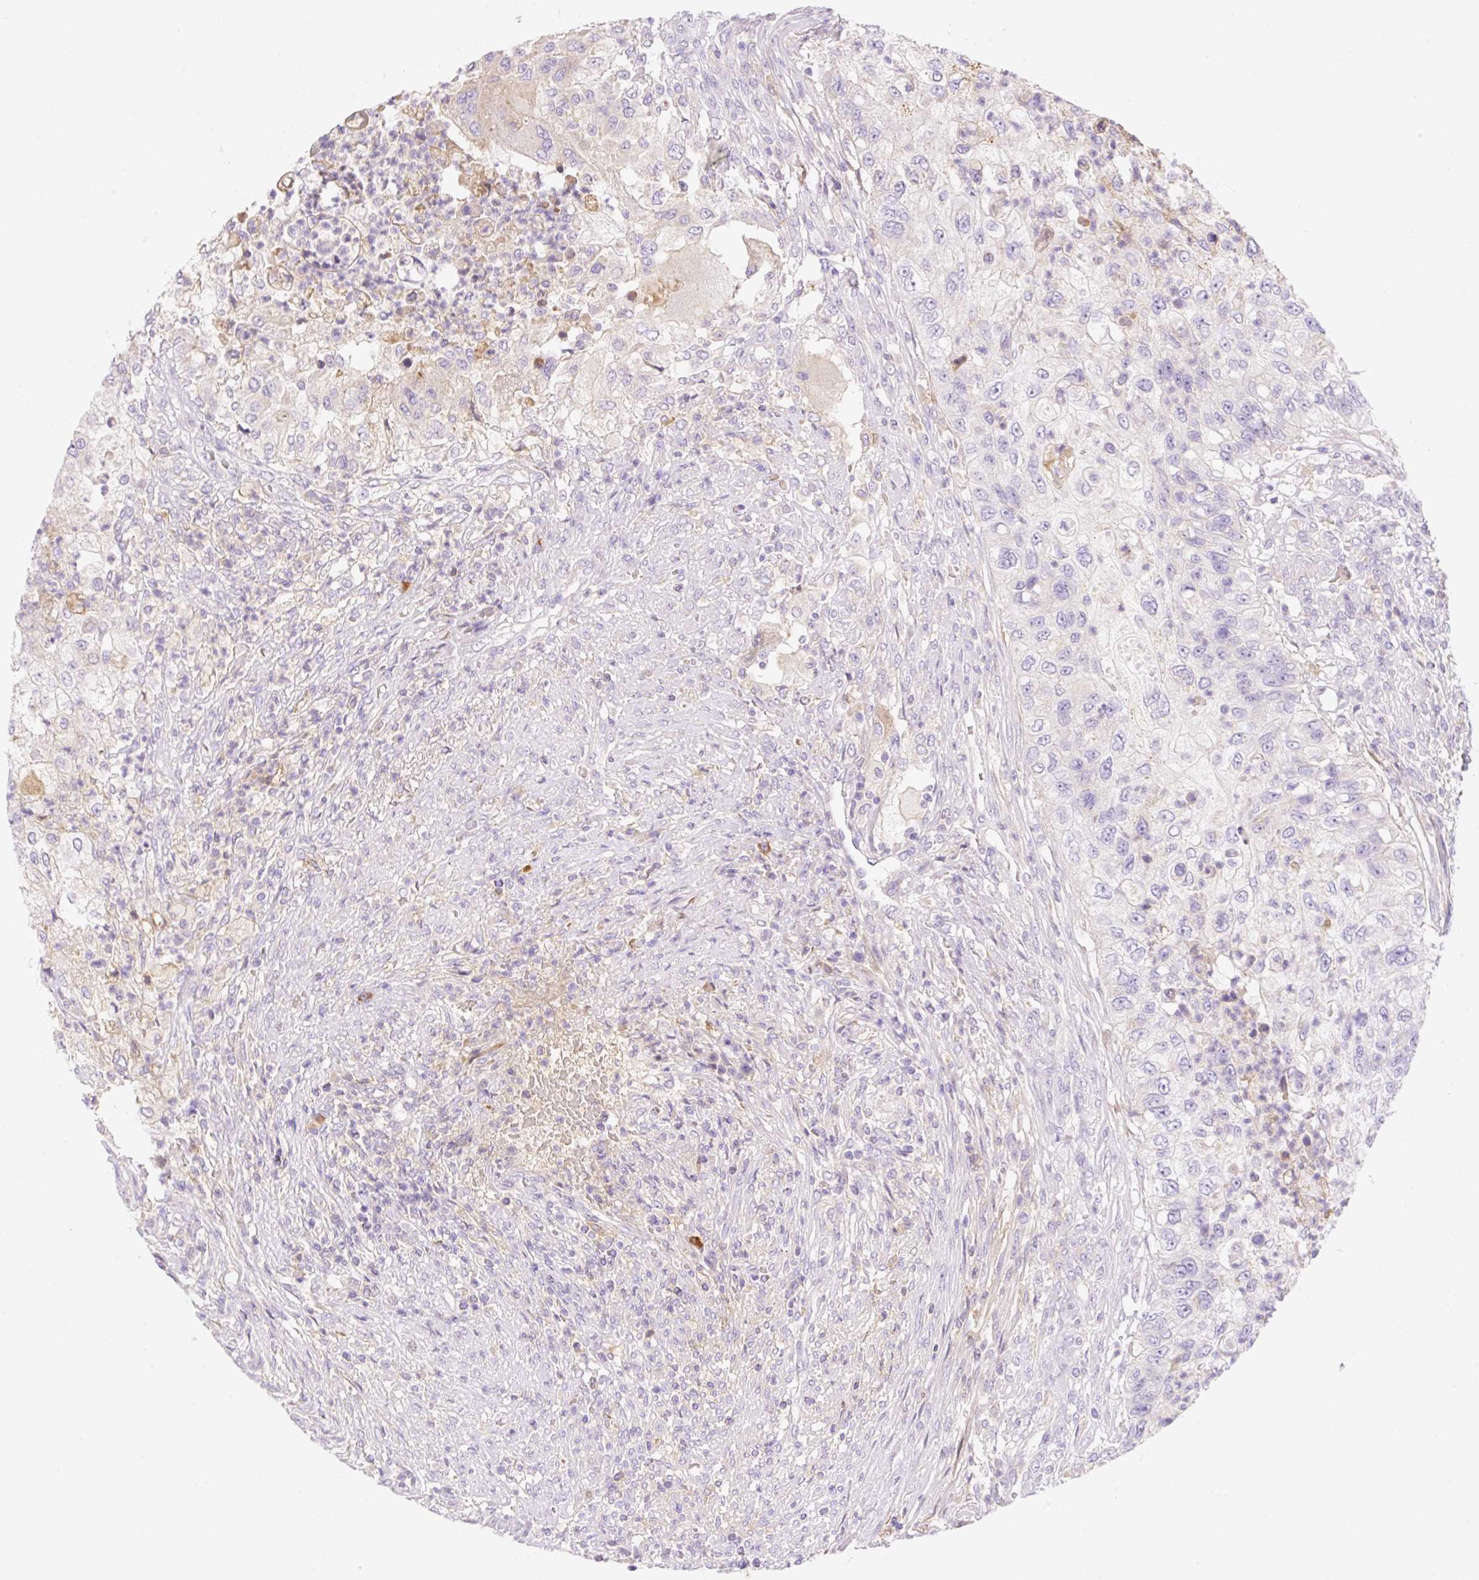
{"staining": {"intensity": "negative", "quantity": "none", "location": "none"}, "tissue": "urothelial cancer", "cell_type": "Tumor cells", "image_type": "cancer", "snomed": [{"axis": "morphology", "description": "Urothelial carcinoma, High grade"}, {"axis": "topography", "description": "Urinary bladder"}], "caption": "An IHC micrograph of high-grade urothelial carcinoma is shown. There is no staining in tumor cells of high-grade urothelial carcinoma.", "gene": "DENND5A", "patient": {"sex": "female", "age": 60}}